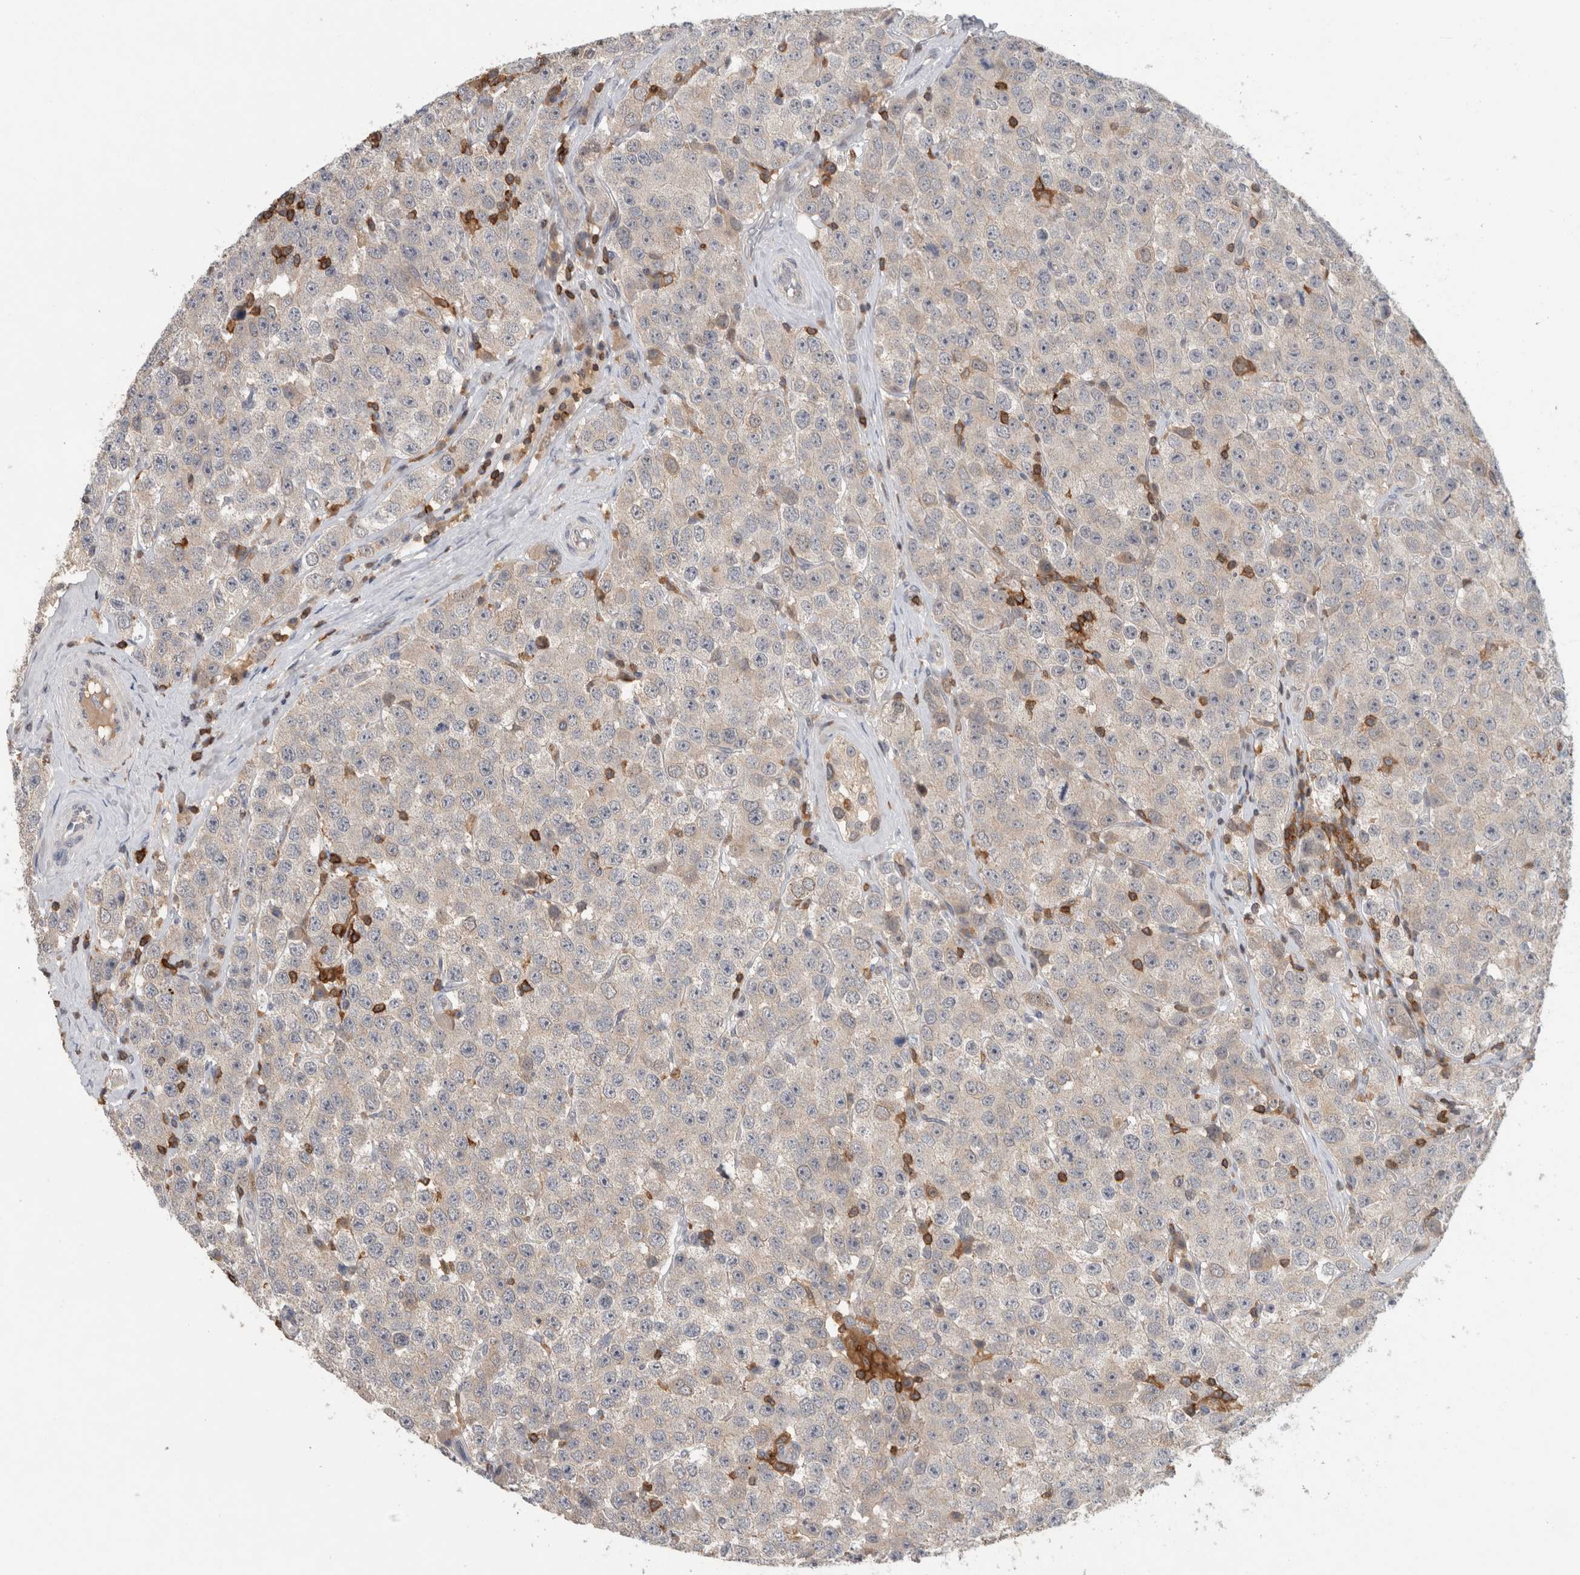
{"staining": {"intensity": "negative", "quantity": "none", "location": "none"}, "tissue": "testis cancer", "cell_type": "Tumor cells", "image_type": "cancer", "snomed": [{"axis": "morphology", "description": "Seminoma, NOS"}, {"axis": "morphology", "description": "Carcinoma, Embryonal, NOS"}, {"axis": "topography", "description": "Testis"}], "caption": "This is an IHC image of human embryonal carcinoma (testis). There is no expression in tumor cells.", "gene": "GFRA2", "patient": {"sex": "male", "age": 28}}